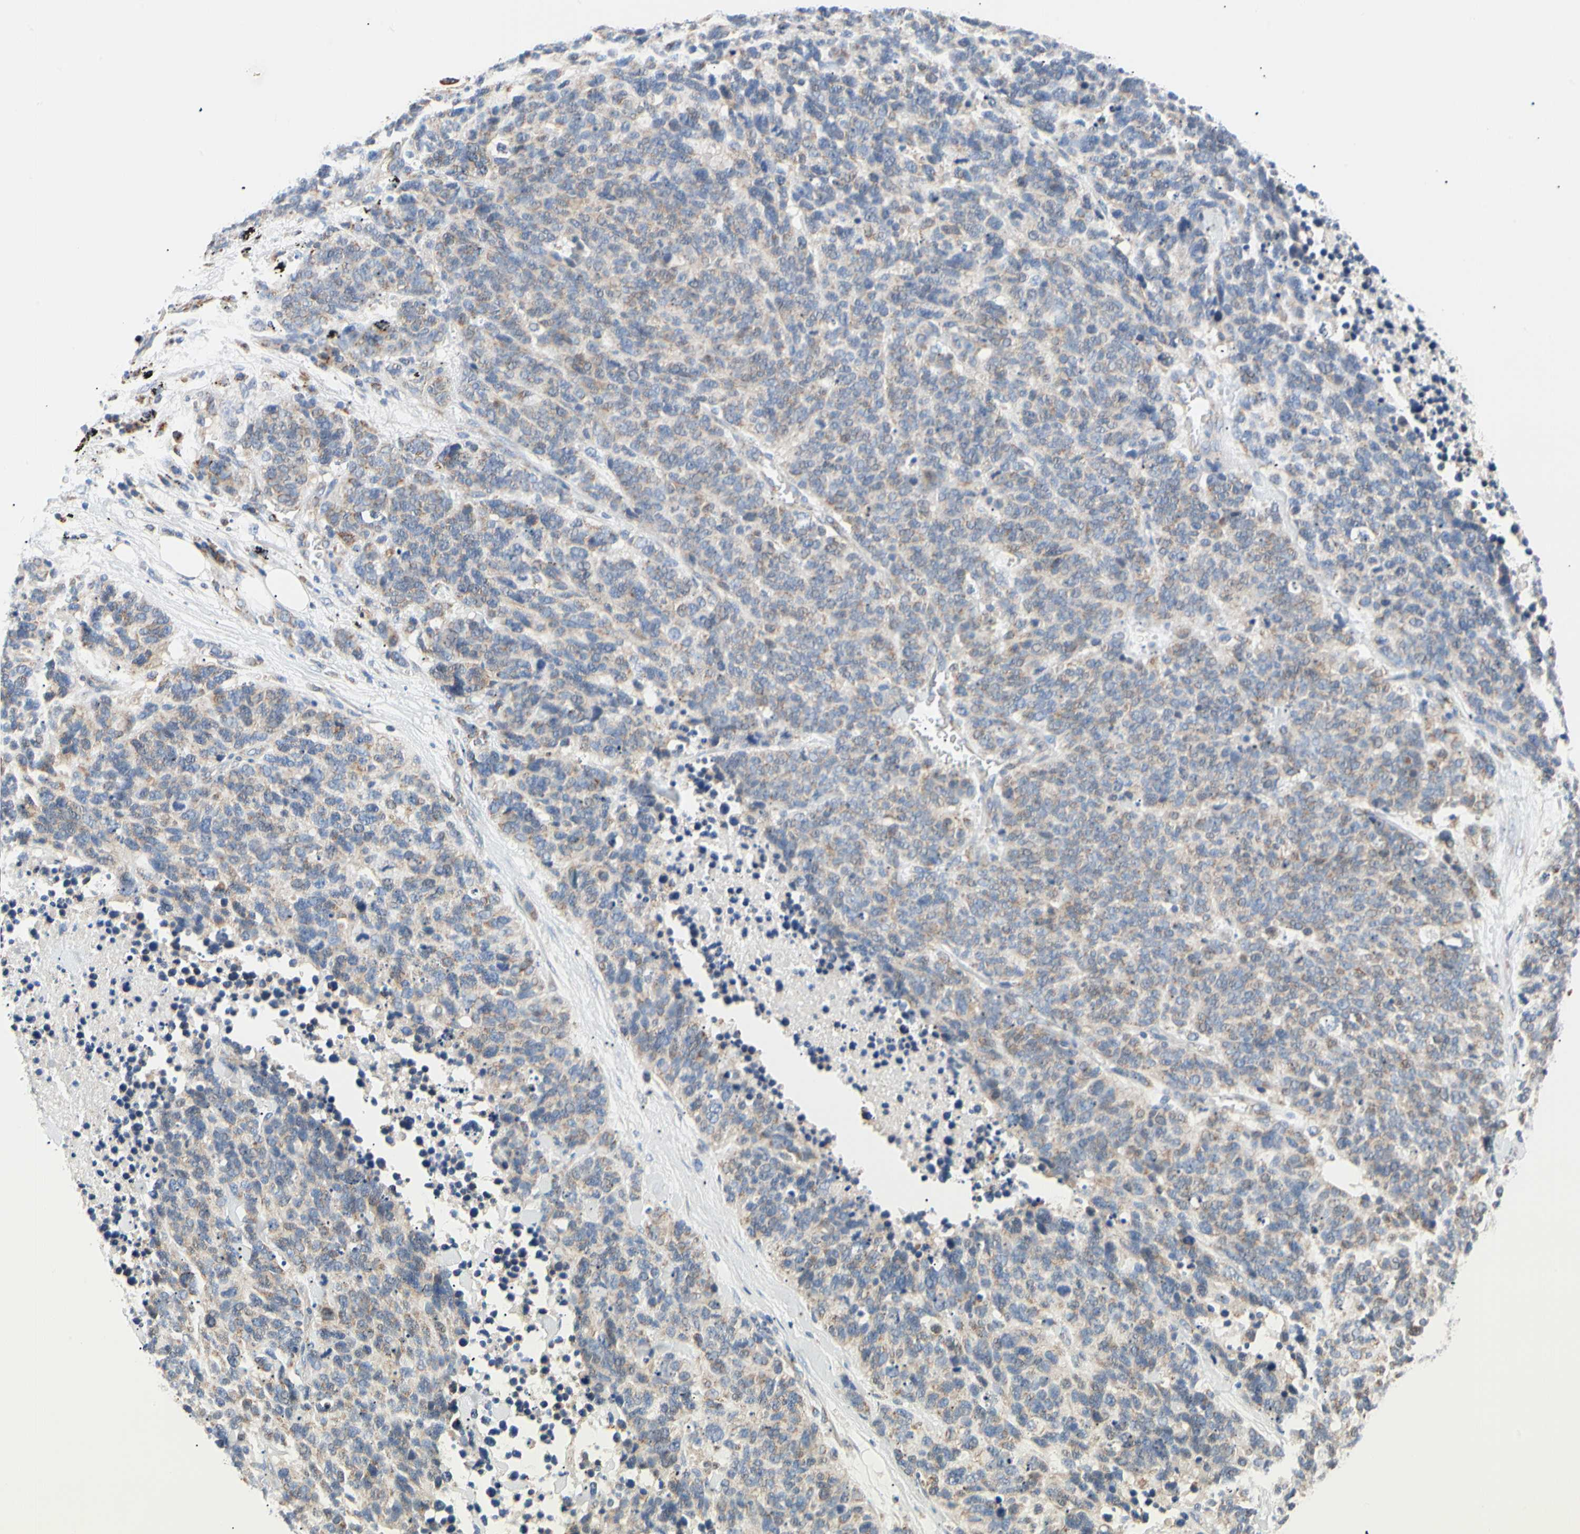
{"staining": {"intensity": "weak", "quantity": ">75%", "location": "cytoplasmic/membranous"}, "tissue": "lung cancer", "cell_type": "Tumor cells", "image_type": "cancer", "snomed": [{"axis": "morphology", "description": "Neoplasm, malignant, NOS"}, {"axis": "topography", "description": "Lung"}], "caption": "Immunohistochemical staining of neoplasm (malignant) (lung) reveals weak cytoplasmic/membranous protein staining in approximately >75% of tumor cells.", "gene": "ACAT1", "patient": {"sex": "female", "age": 58}}